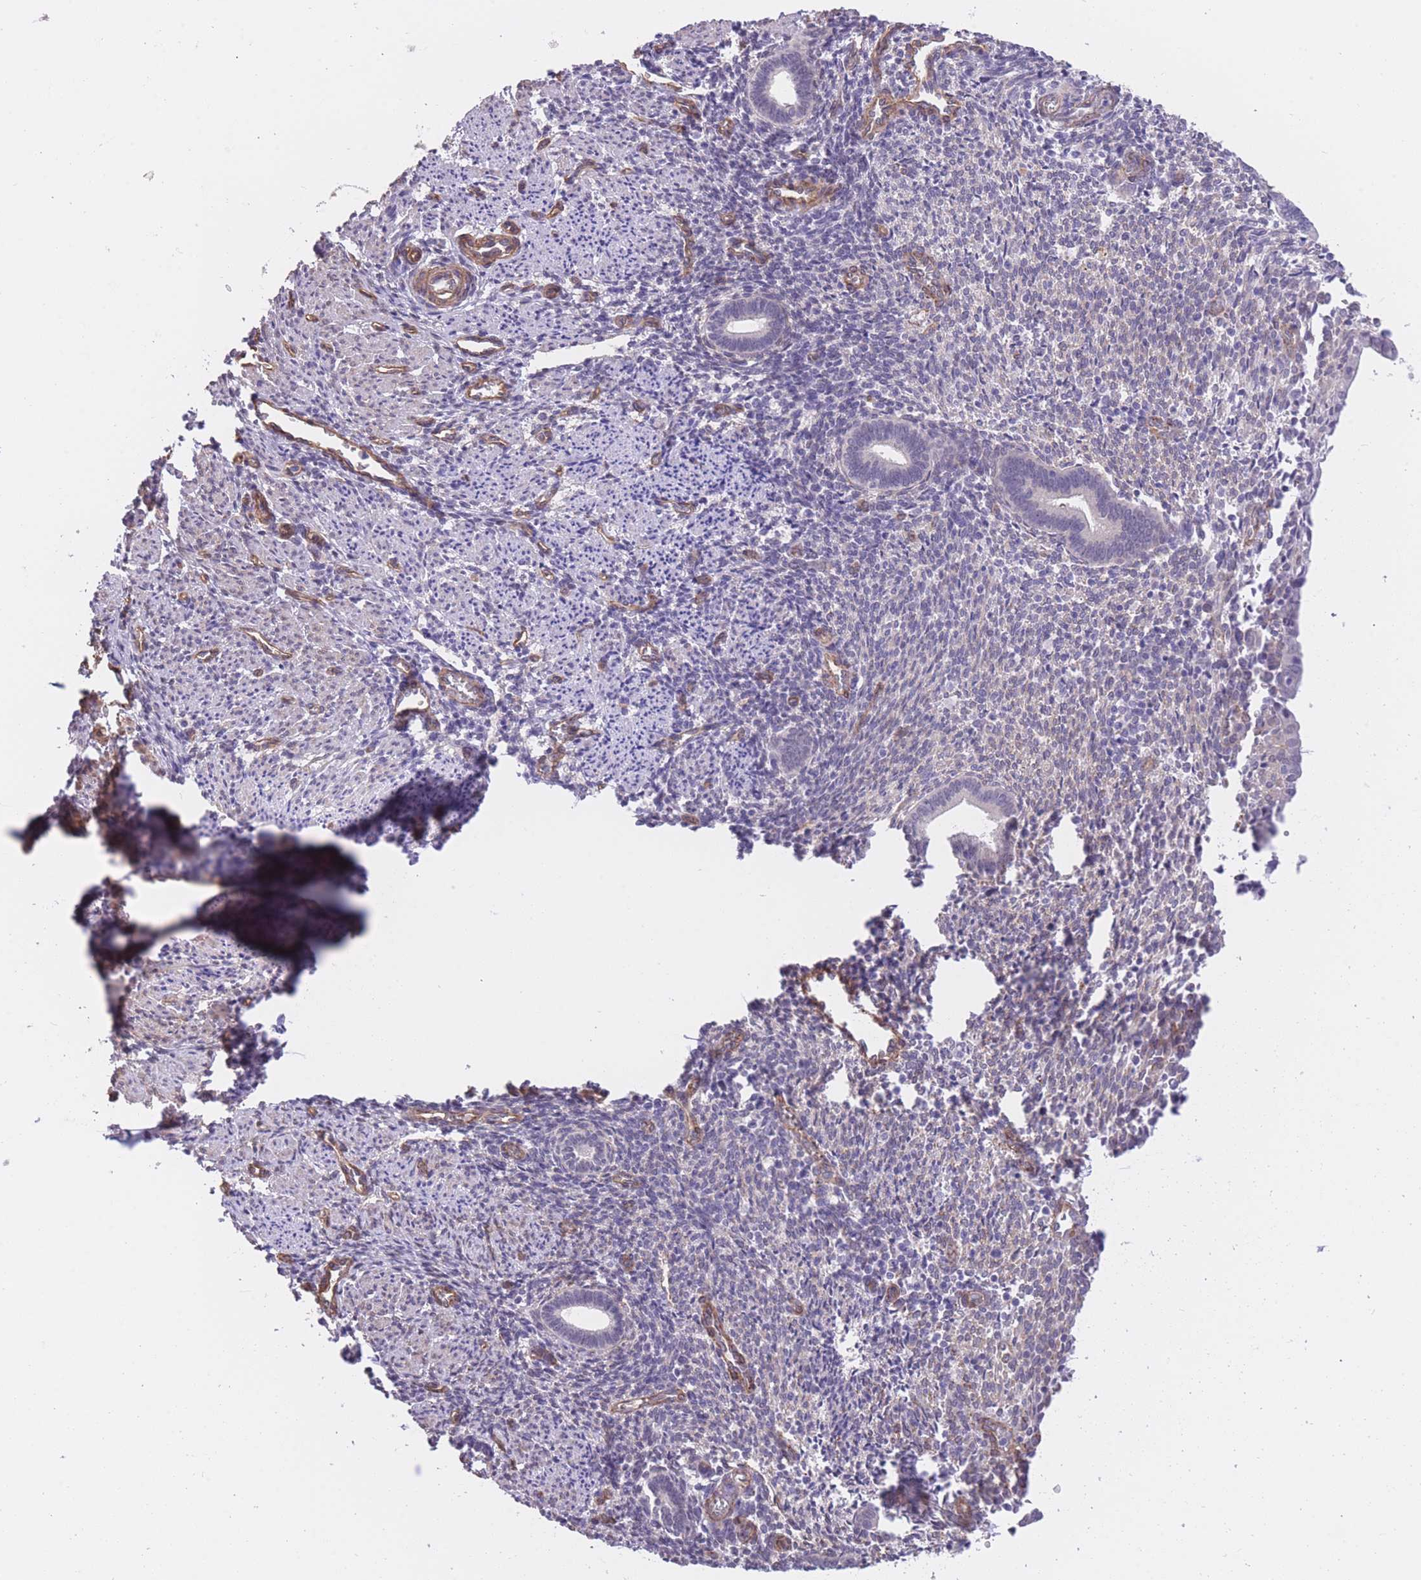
{"staining": {"intensity": "negative", "quantity": "none", "location": "none"}, "tissue": "endometrium", "cell_type": "Cells in endometrial stroma", "image_type": "normal", "snomed": [{"axis": "morphology", "description": "Normal tissue, NOS"}, {"axis": "topography", "description": "Endometrium"}], "caption": "DAB immunohistochemical staining of normal endometrium displays no significant positivity in cells in endometrial stroma.", "gene": "QTRT1", "patient": {"sex": "female", "age": 32}}